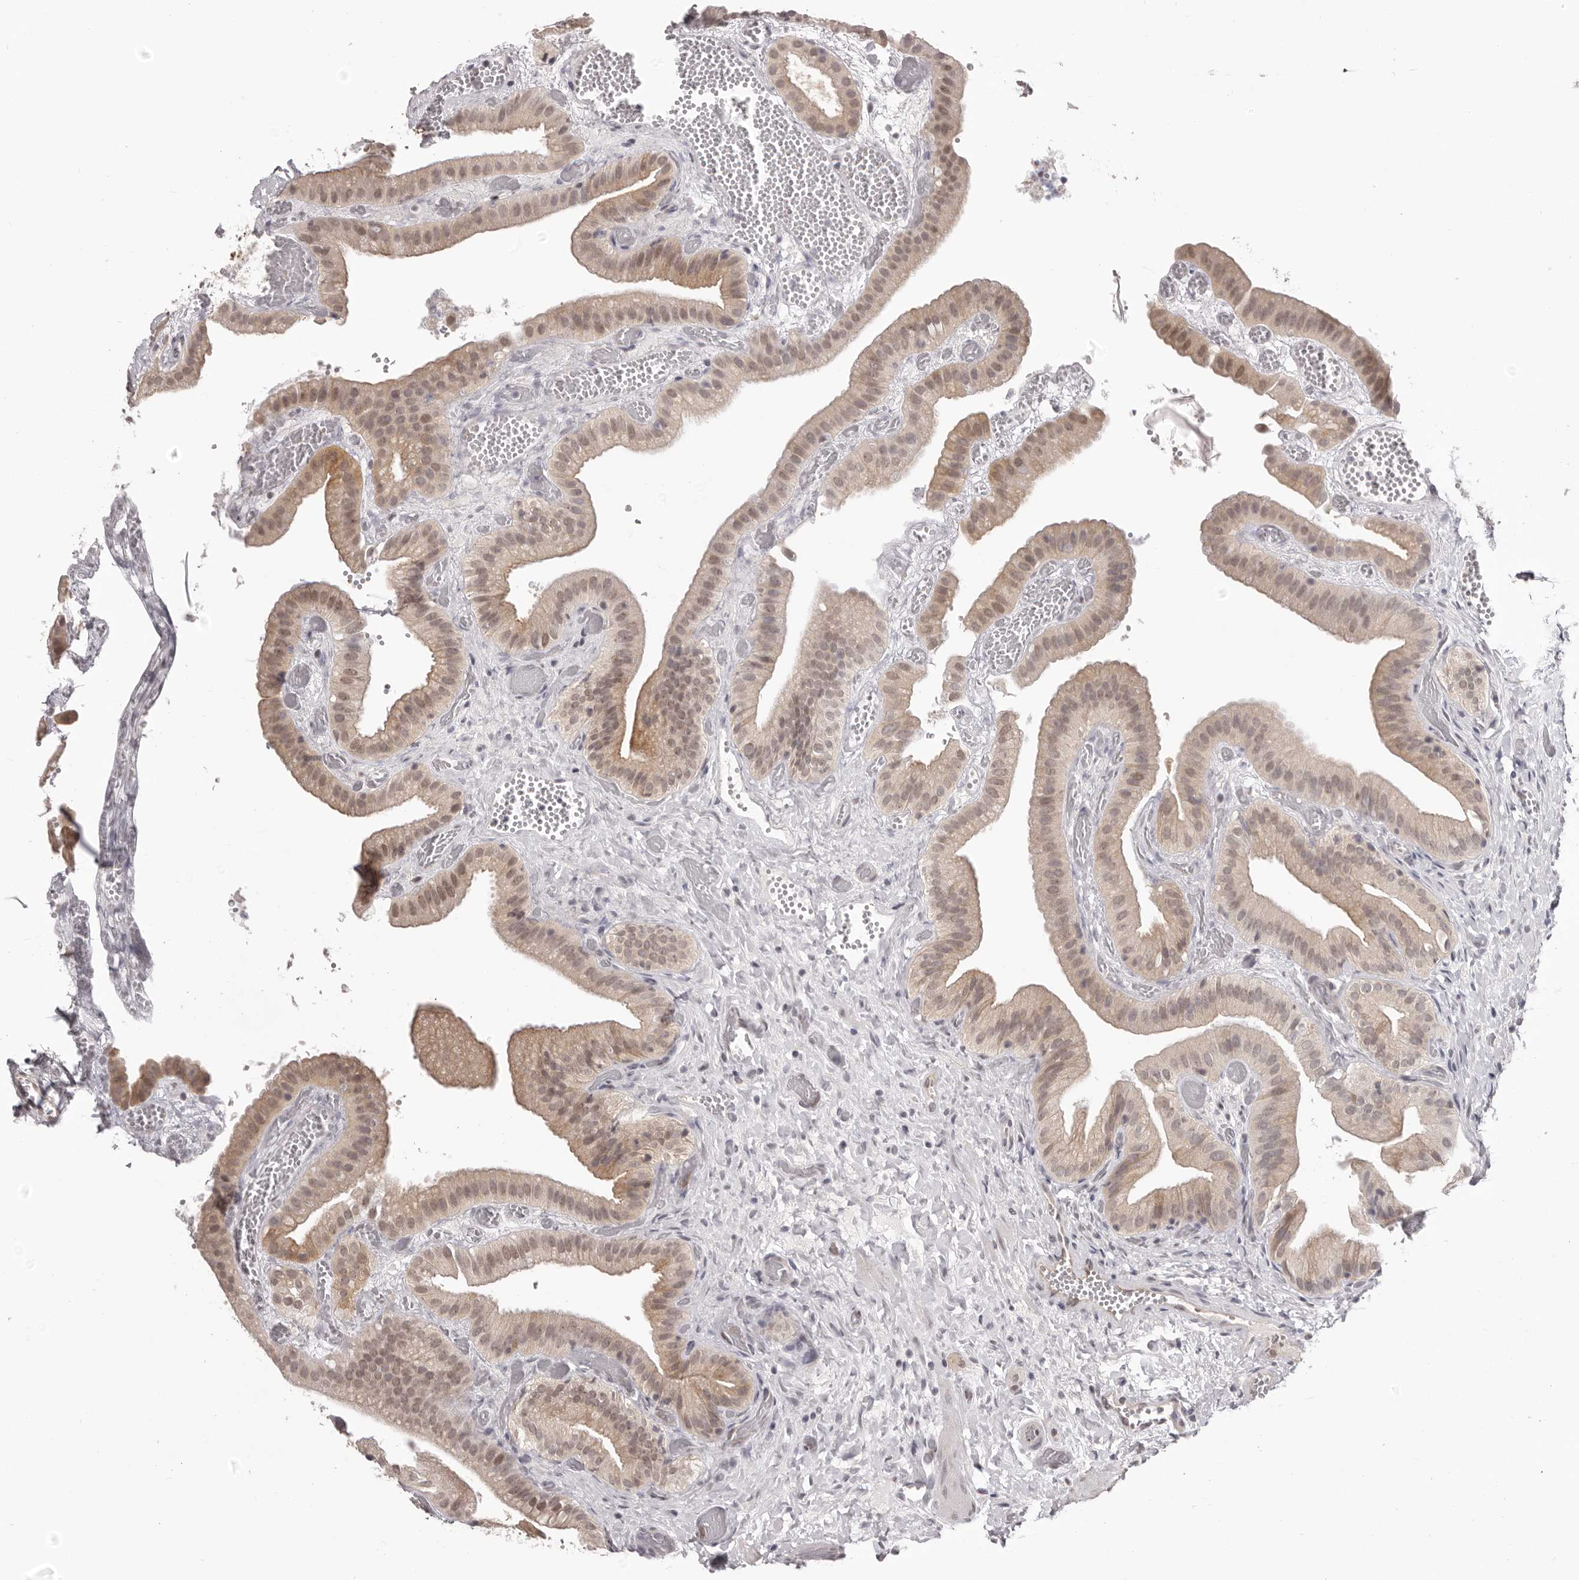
{"staining": {"intensity": "moderate", "quantity": "<25%", "location": "cytoplasmic/membranous"}, "tissue": "gallbladder", "cell_type": "Glandular cells", "image_type": "normal", "snomed": [{"axis": "morphology", "description": "Normal tissue, NOS"}, {"axis": "topography", "description": "Gallbladder"}], "caption": "Gallbladder stained with a protein marker shows moderate staining in glandular cells.", "gene": "RNF2", "patient": {"sex": "female", "age": 64}}